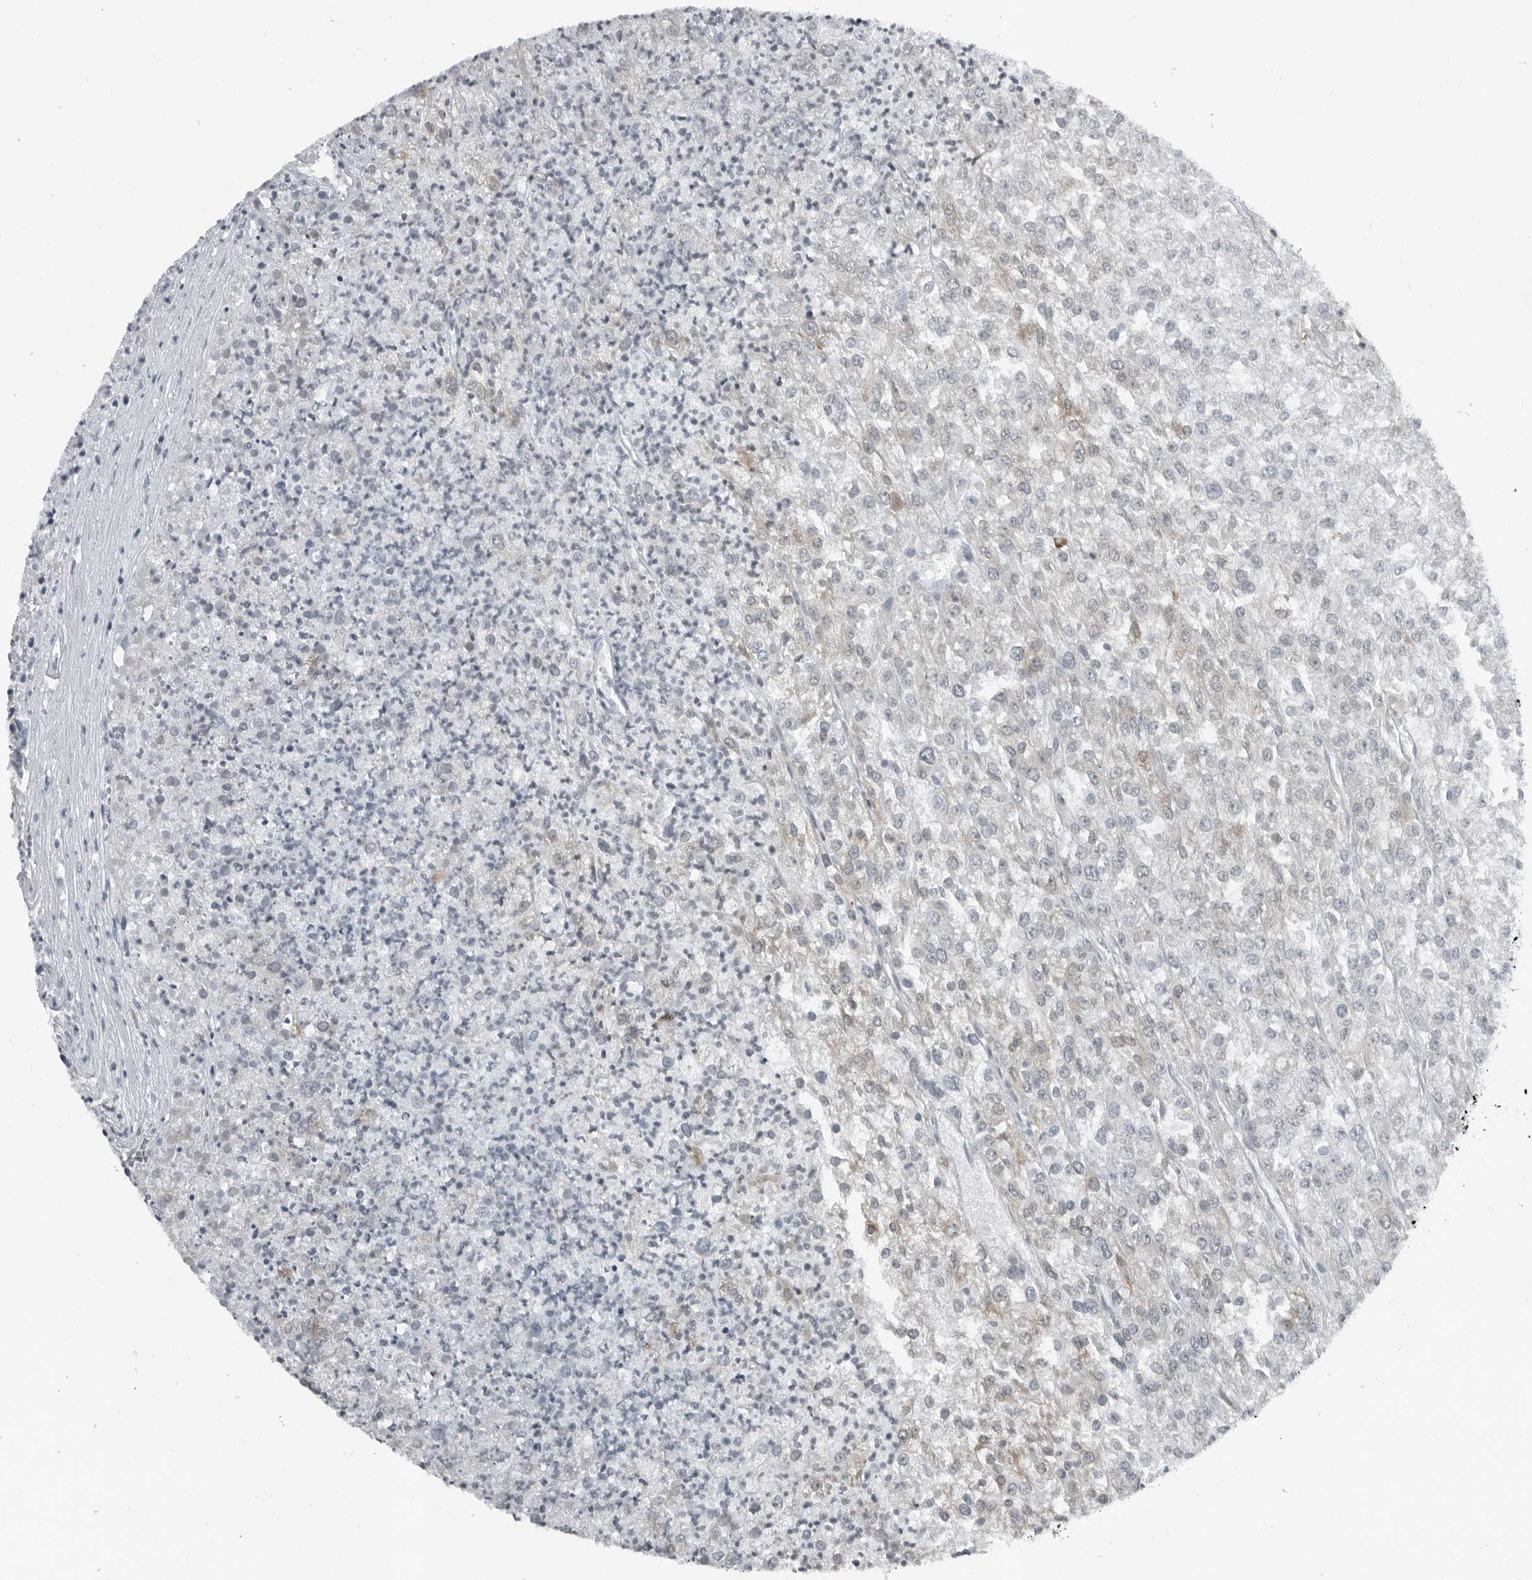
{"staining": {"intensity": "negative", "quantity": "none", "location": "none"}, "tissue": "renal cancer", "cell_type": "Tumor cells", "image_type": "cancer", "snomed": [{"axis": "morphology", "description": "Adenocarcinoma, NOS"}, {"axis": "topography", "description": "Kidney"}], "caption": "Immunohistochemistry (IHC) image of neoplastic tissue: adenocarcinoma (renal) stained with DAB (3,3'-diaminobenzidine) reveals no significant protein positivity in tumor cells.", "gene": "DNAAF11", "patient": {"sex": "female", "age": 54}}